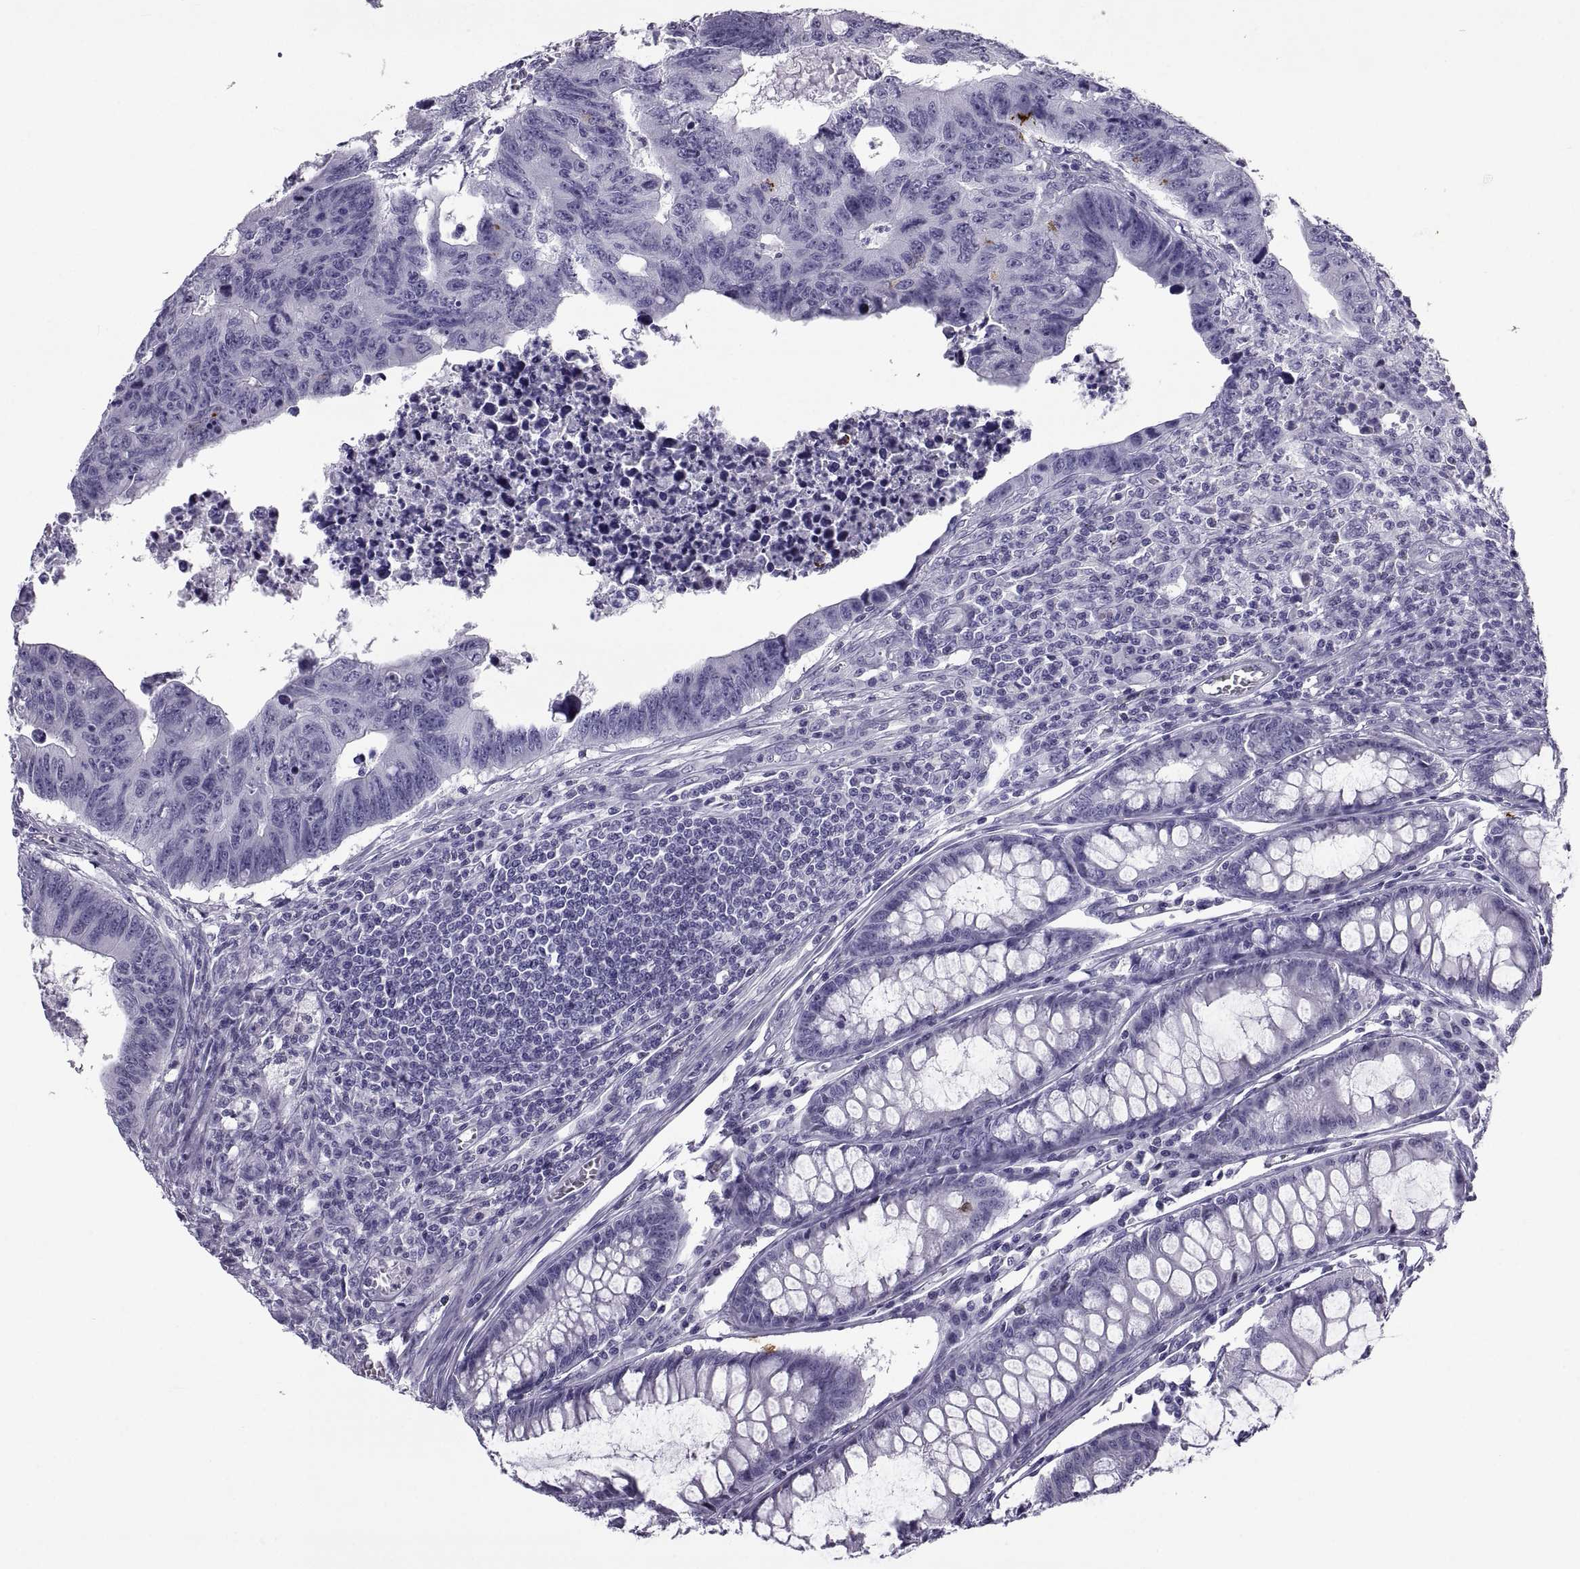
{"staining": {"intensity": "negative", "quantity": "none", "location": "none"}, "tissue": "colorectal cancer", "cell_type": "Tumor cells", "image_type": "cancer", "snomed": [{"axis": "morphology", "description": "Adenocarcinoma, NOS"}, {"axis": "topography", "description": "Rectum"}], "caption": "Tumor cells show no significant positivity in adenocarcinoma (colorectal).", "gene": "PCSK1N", "patient": {"sex": "female", "age": 85}}